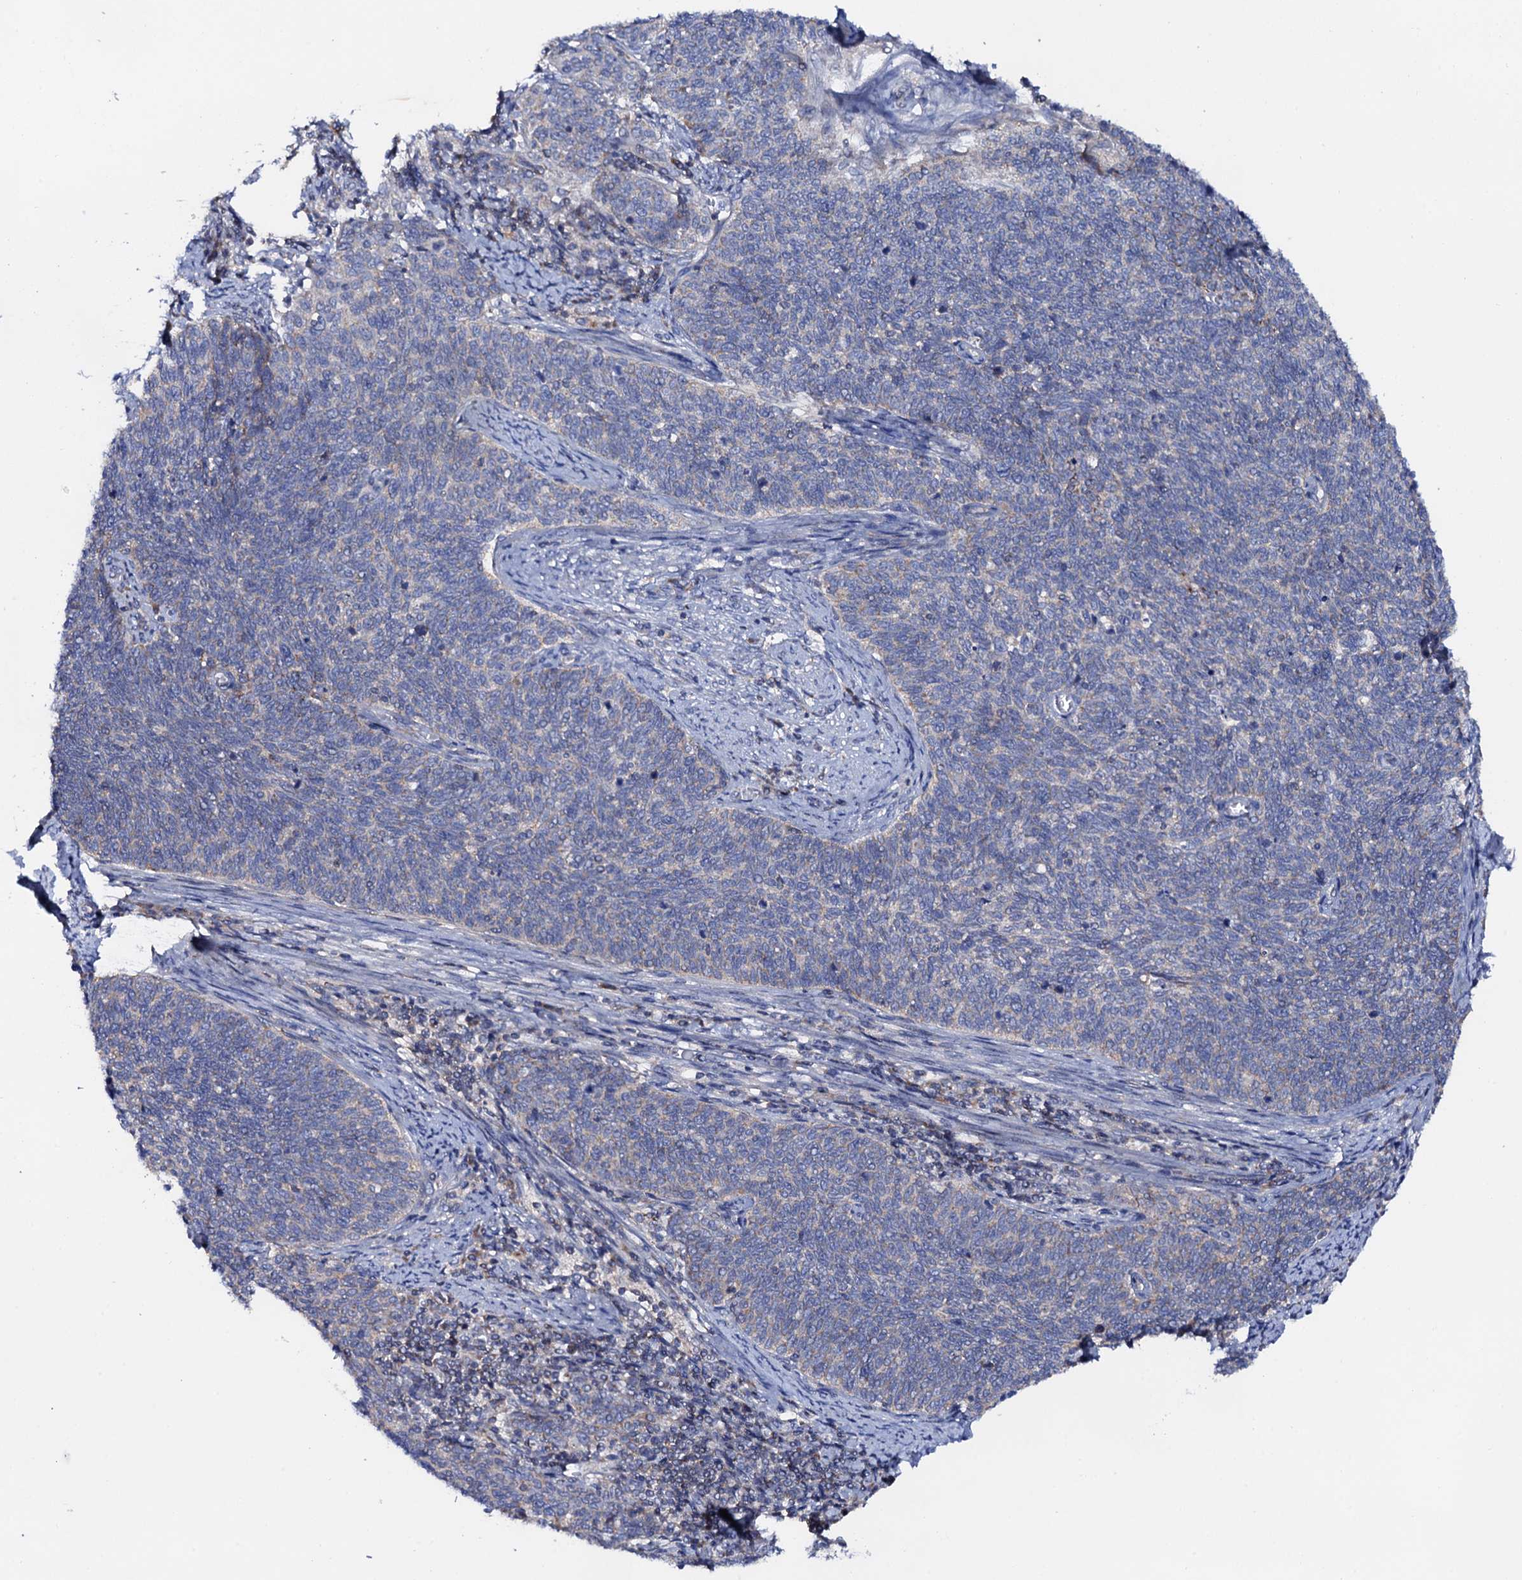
{"staining": {"intensity": "weak", "quantity": "<25%", "location": "cytoplasmic/membranous"}, "tissue": "cervical cancer", "cell_type": "Tumor cells", "image_type": "cancer", "snomed": [{"axis": "morphology", "description": "Squamous cell carcinoma, NOS"}, {"axis": "topography", "description": "Cervix"}], "caption": "Human squamous cell carcinoma (cervical) stained for a protein using immunohistochemistry (IHC) demonstrates no staining in tumor cells.", "gene": "MRPL48", "patient": {"sex": "female", "age": 39}}